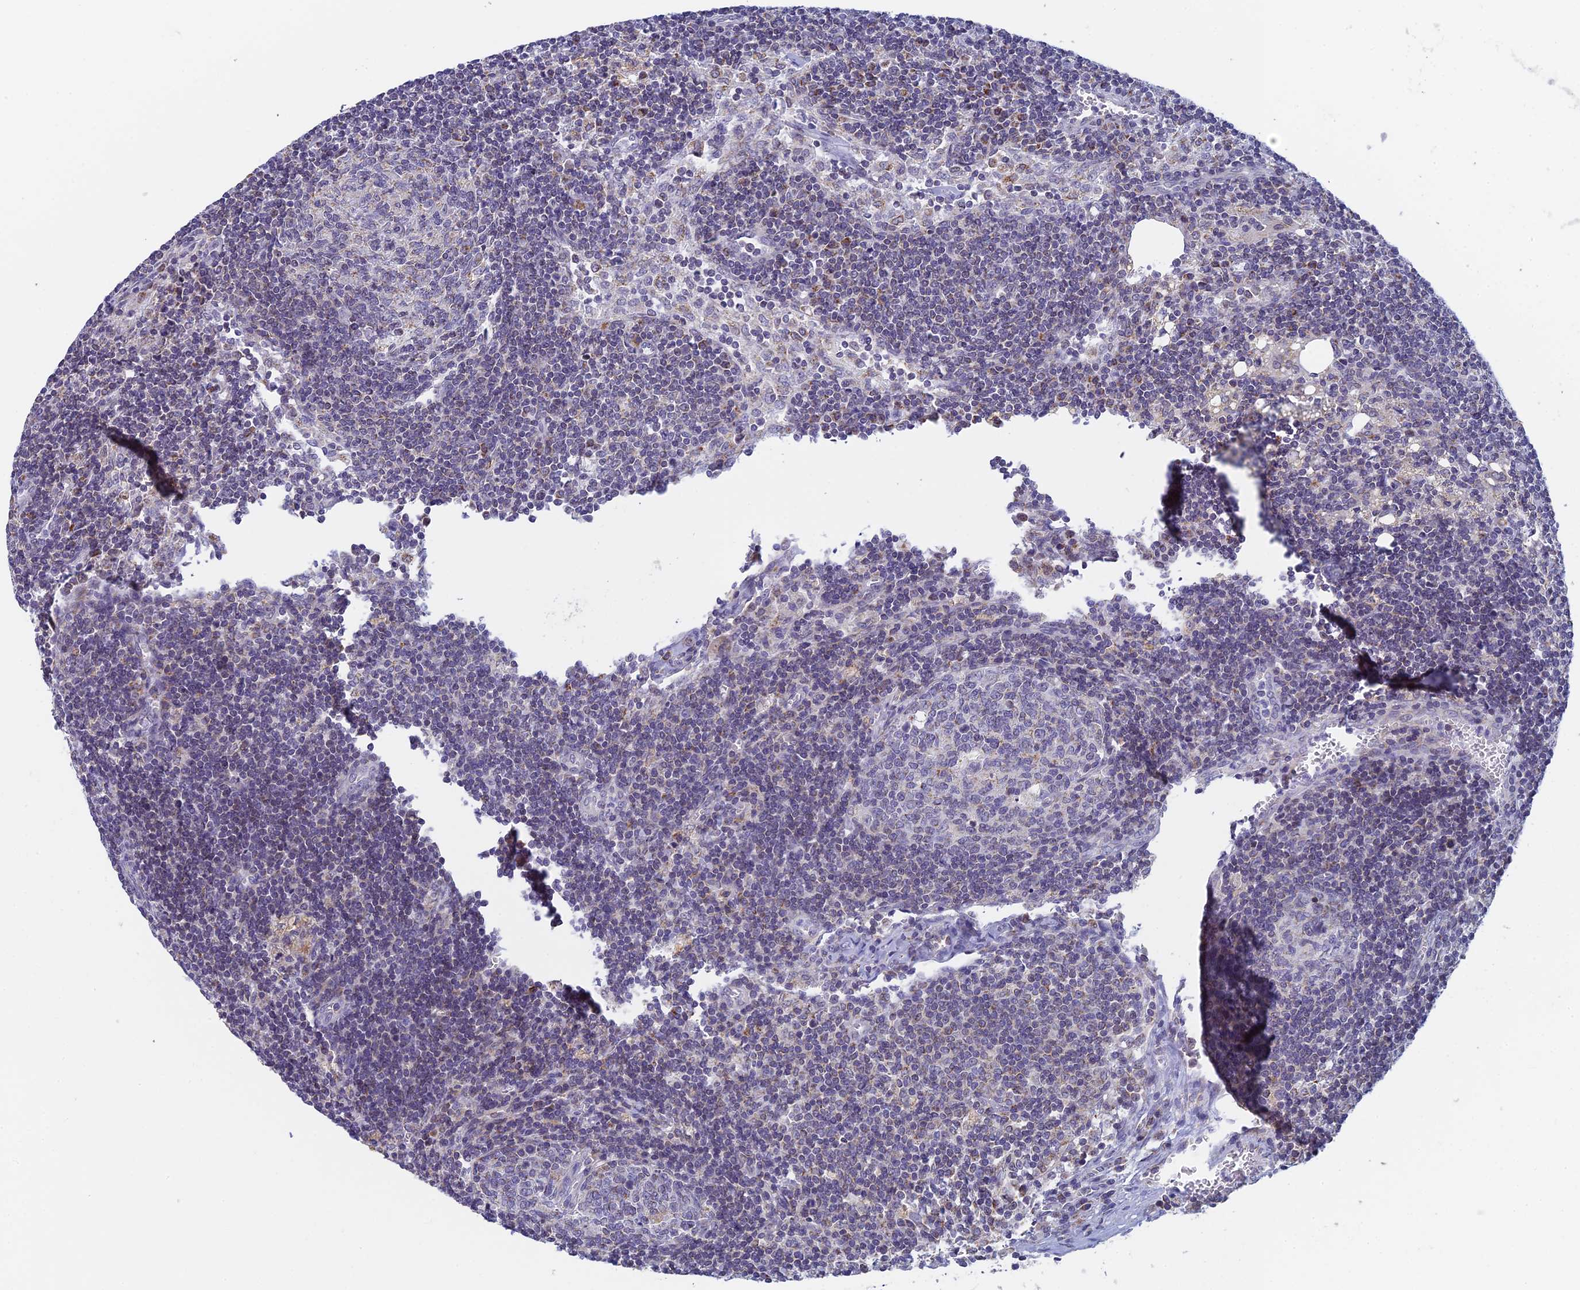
{"staining": {"intensity": "negative", "quantity": "none", "location": "none"}, "tissue": "lymph node", "cell_type": "Germinal center cells", "image_type": "normal", "snomed": [{"axis": "morphology", "description": "Normal tissue, NOS"}, {"axis": "topography", "description": "Lymph node"}], "caption": "Immunohistochemical staining of normal human lymph node reveals no significant staining in germinal center cells.", "gene": "REXO5", "patient": {"sex": "female", "age": 73}}